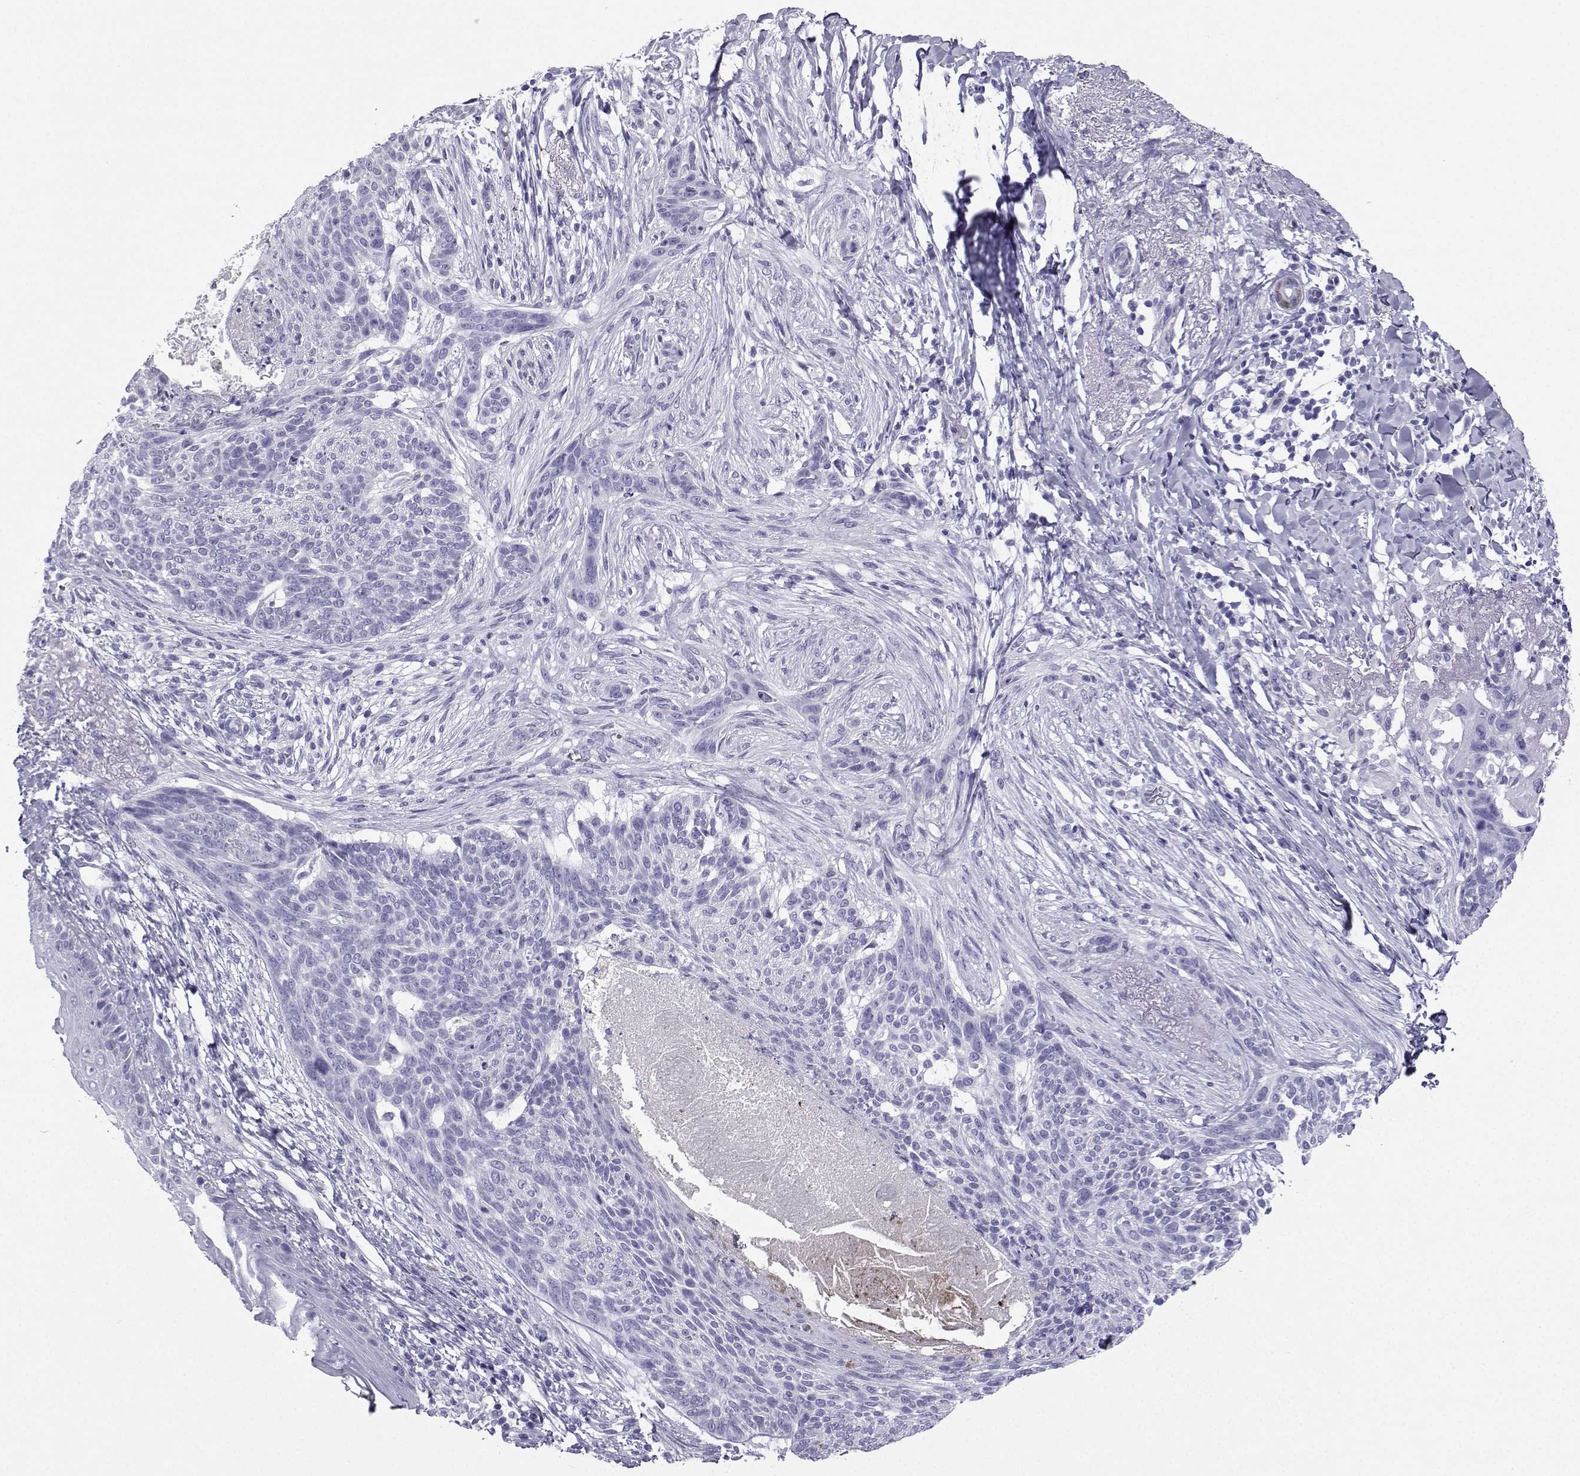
{"staining": {"intensity": "negative", "quantity": "none", "location": "none"}, "tissue": "skin cancer", "cell_type": "Tumor cells", "image_type": "cancer", "snomed": [{"axis": "morphology", "description": "Normal tissue, NOS"}, {"axis": "morphology", "description": "Basal cell carcinoma"}, {"axis": "topography", "description": "Skin"}], "caption": "An image of skin cancer stained for a protein displays no brown staining in tumor cells.", "gene": "CD109", "patient": {"sex": "male", "age": 84}}